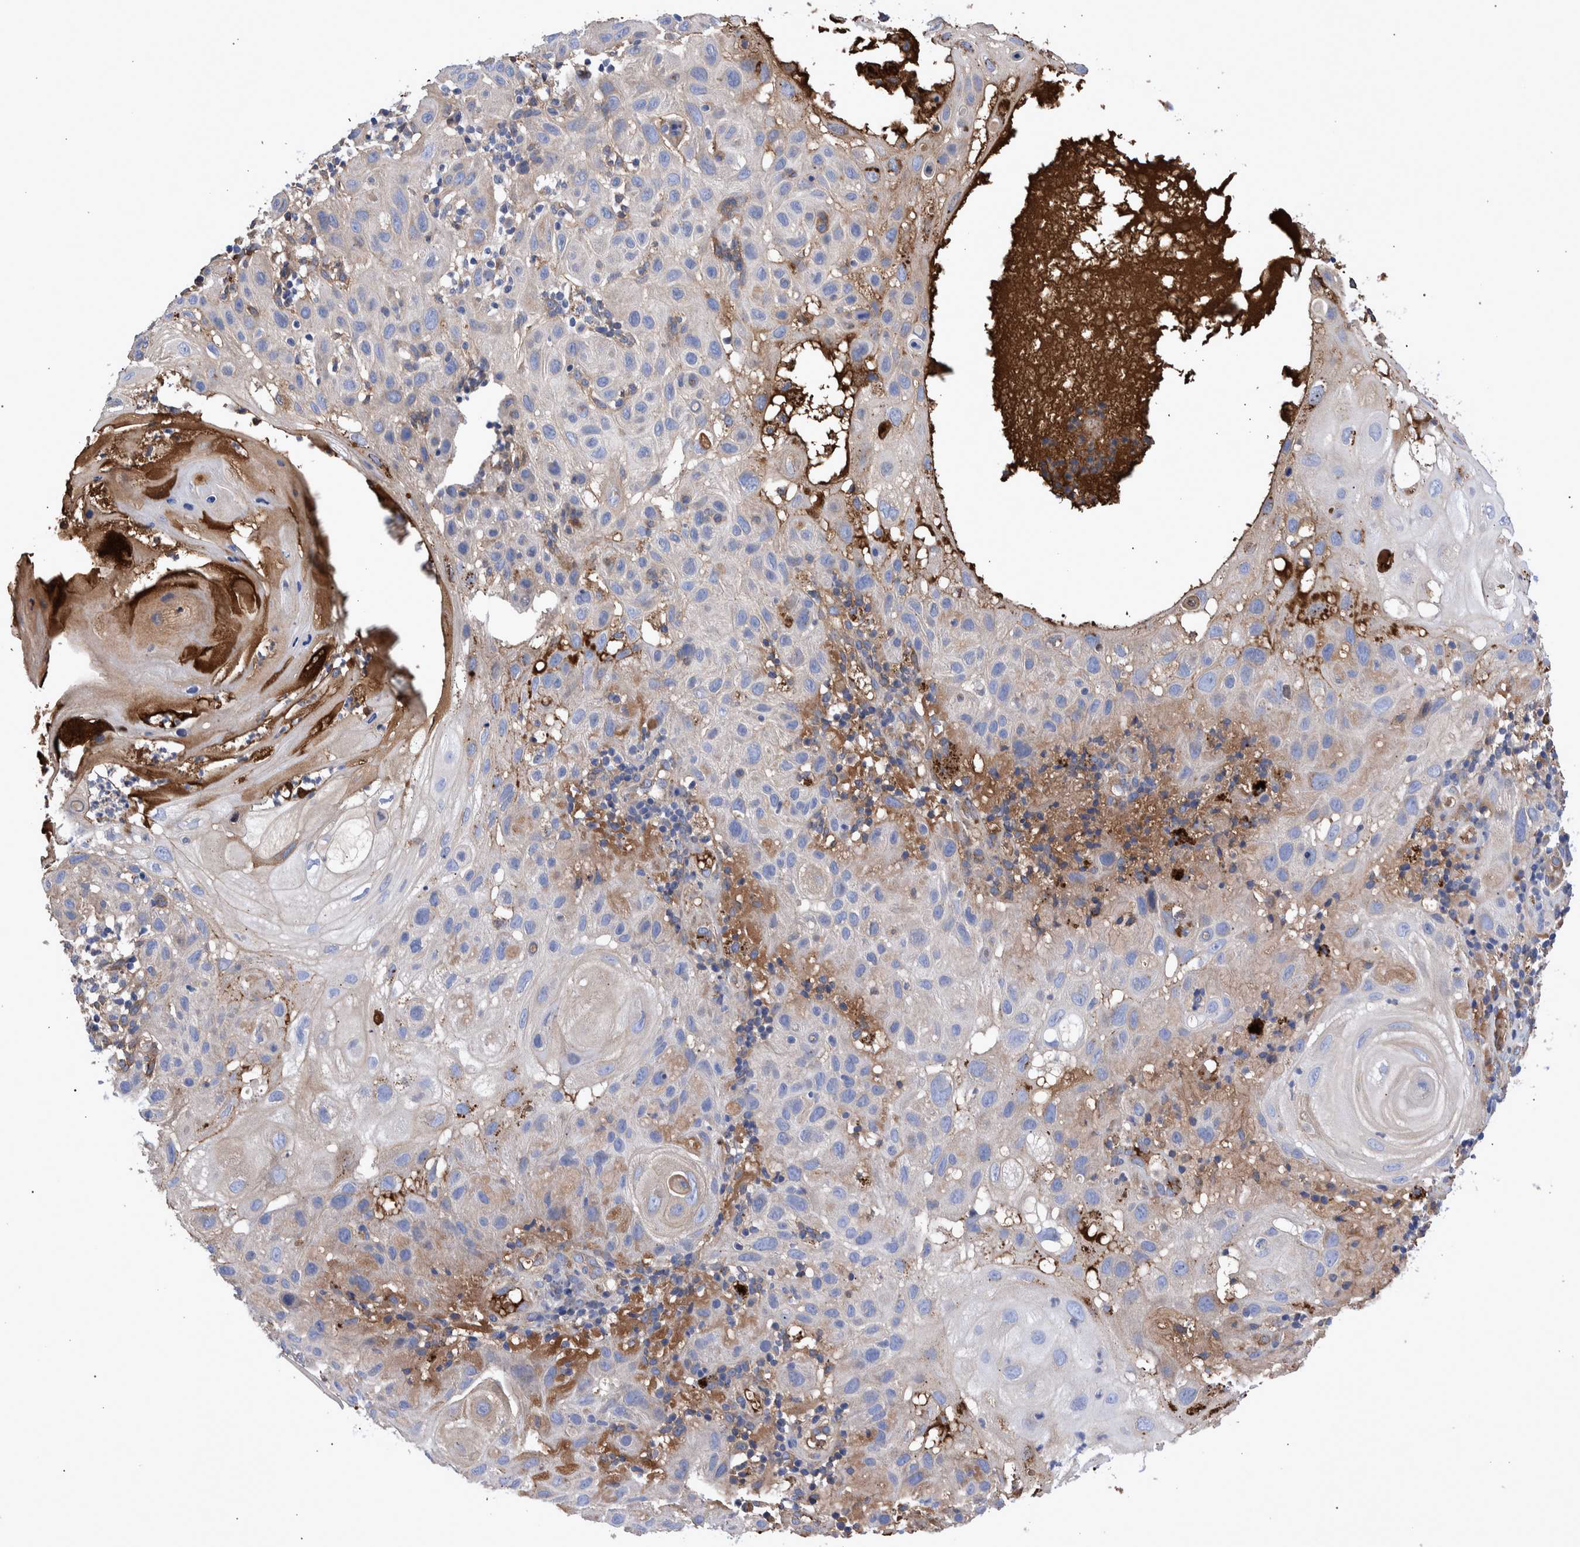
{"staining": {"intensity": "weak", "quantity": "<25%", "location": "cytoplasmic/membranous"}, "tissue": "skin cancer", "cell_type": "Tumor cells", "image_type": "cancer", "snomed": [{"axis": "morphology", "description": "Squamous cell carcinoma, NOS"}, {"axis": "topography", "description": "Skin"}], "caption": "An image of human skin squamous cell carcinoma is negative for staining in tumor cells.", "gene": "DLL4", "patient": {"sex": "female", "age": 96}}